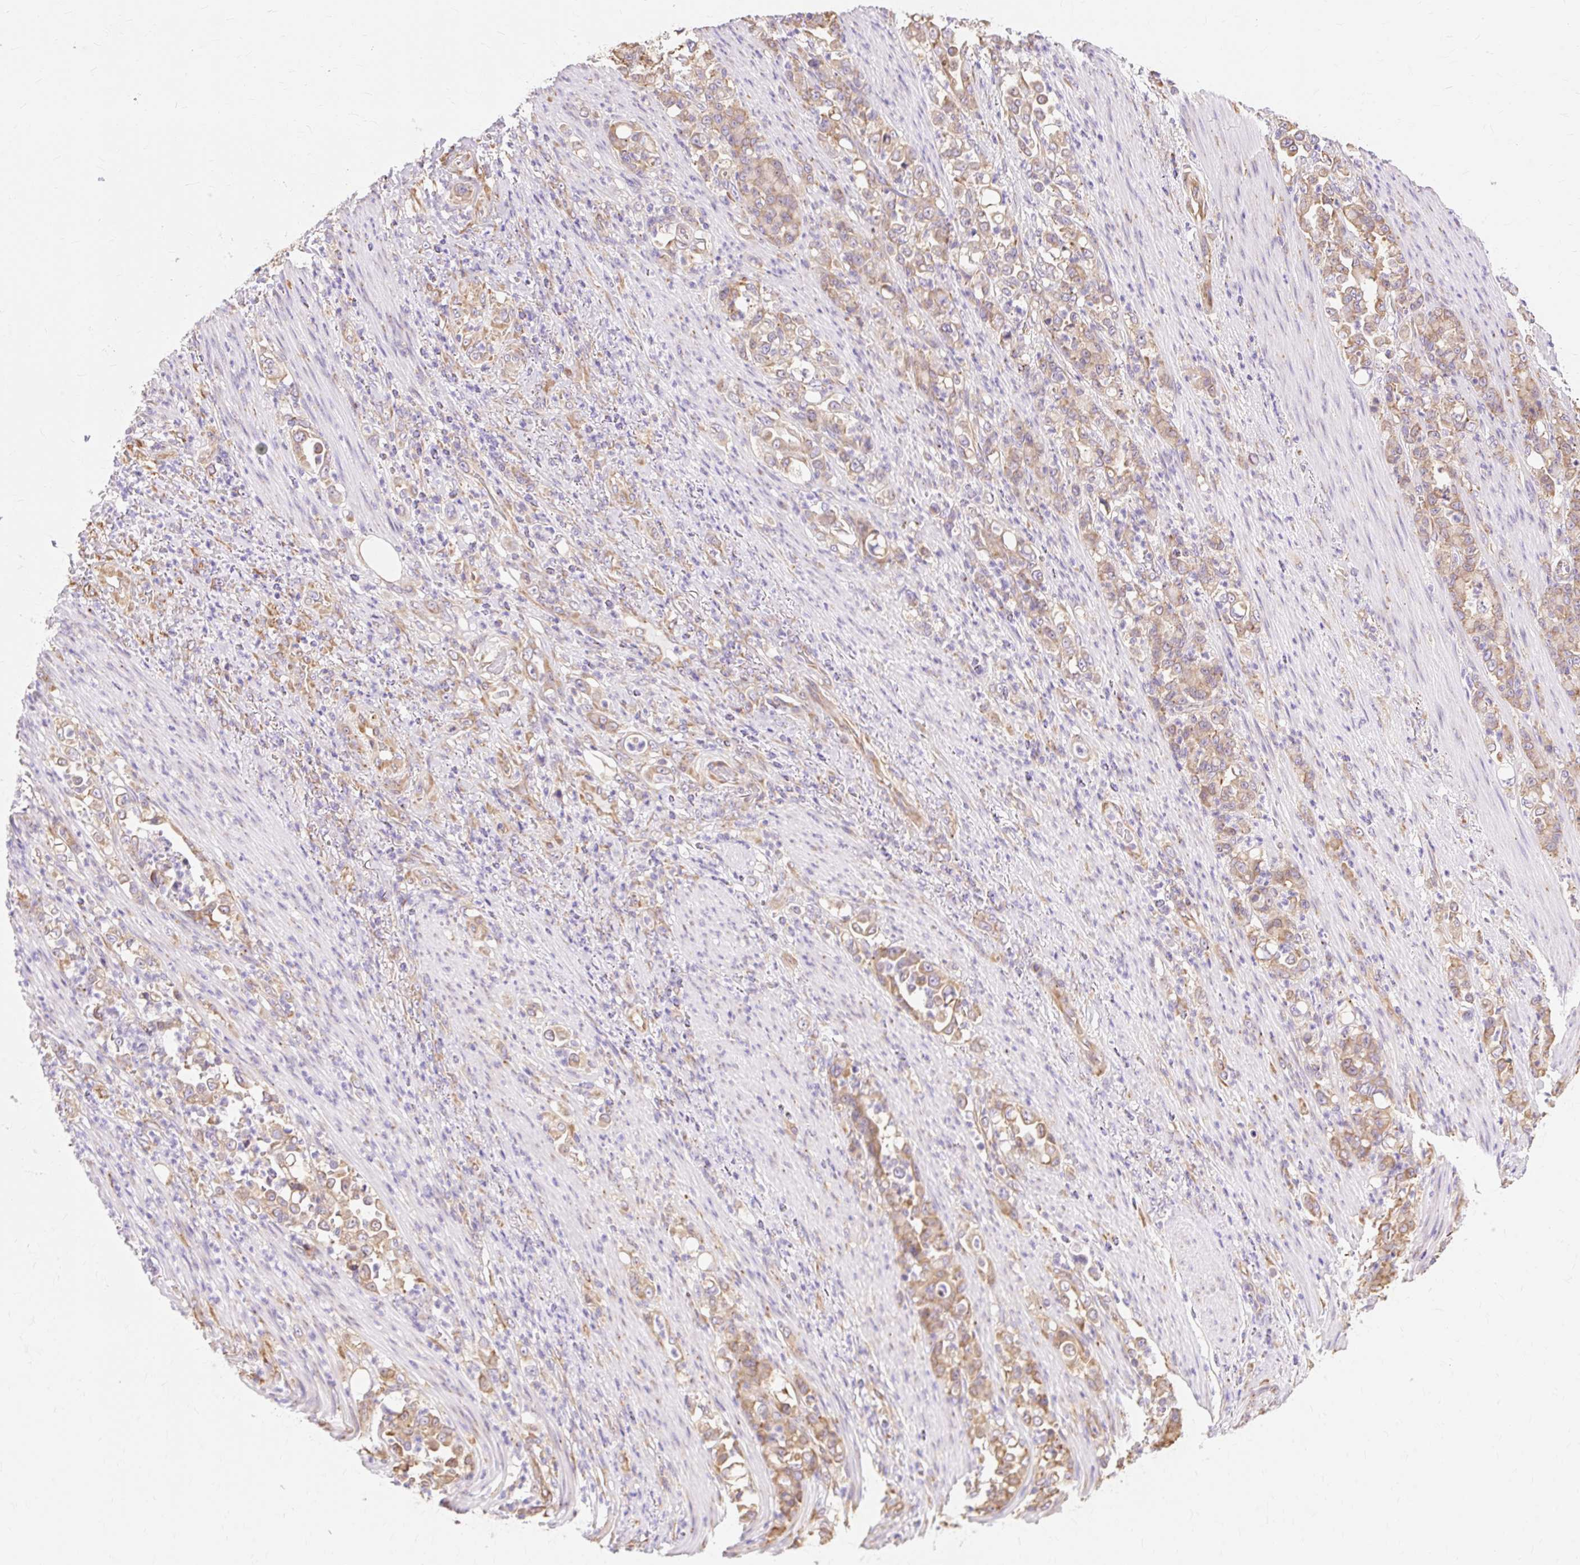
{"staining": {"intensity": "moderate", "quantity": ">75%", "location": "cytoplasmic/membranous"}, "tissue": "stomach cancer", "cell_type": "Tumor cells", "image_type": "cancer", "snomed": [{"axis": "morphology", "description": "Normal tissue, NOS"}, {"axis": "morphology", "description": "Adenocarcinoma, NOS"}, {"axis": "topography", "description": "Stomach"}], "caption": "Immunohistochemical staining of stomach cancer (adenocarcinoma) reveals medium levels of moderate cytoplasmic/membranous protein expression in approximately >75% of tumor cells.", "gene": "RPS17", "patient": {"sex": "female", "age": 79}}